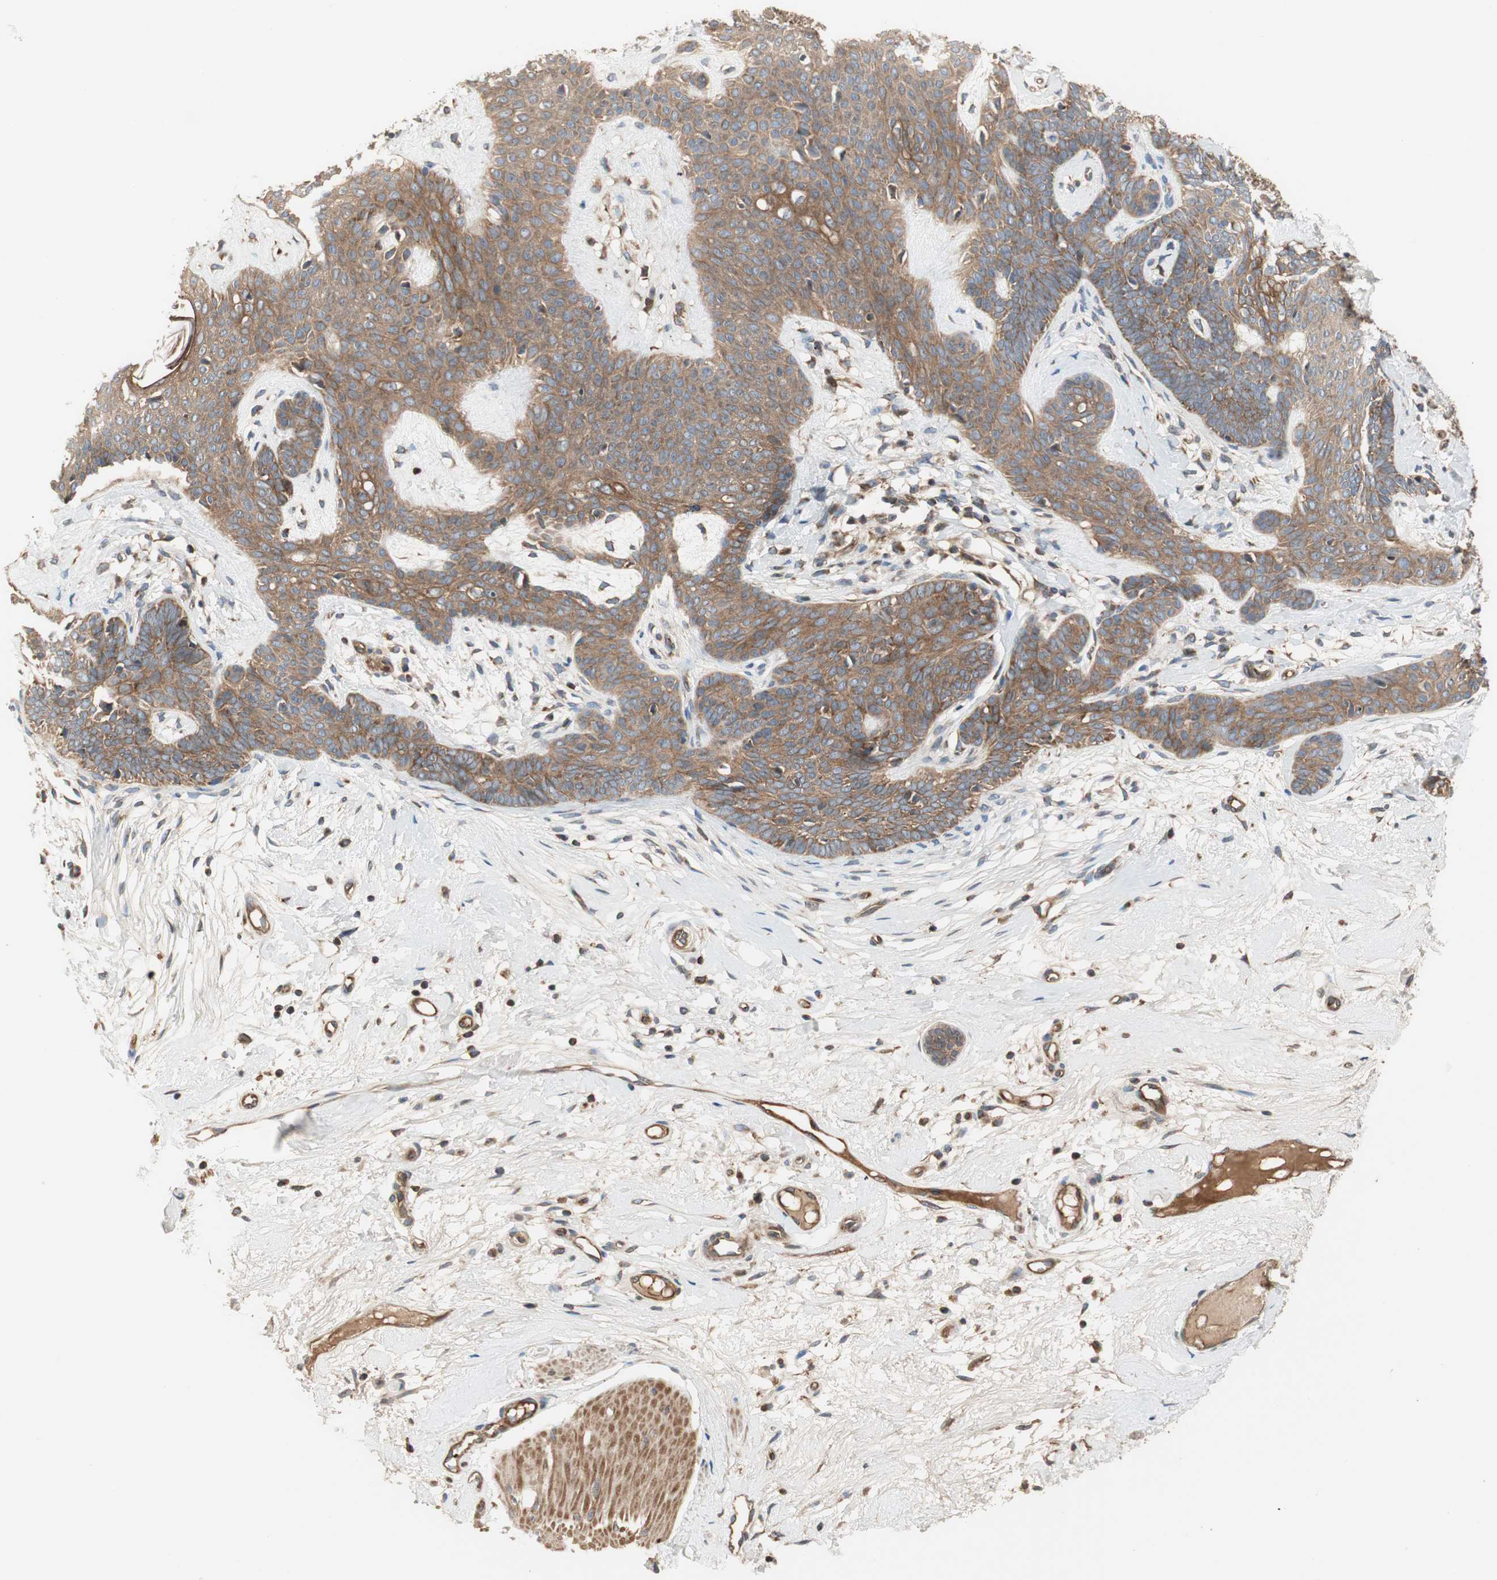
{"staining": {"intensity": "moderate", "quantity": ">75%", "location": "cytoplasmic/membranous"}, "tissue": "skin cancer", "cell_type": "Tumor cells", "image_type": "cancer", "snomed": [{"axis": "morphology", "description": "Developmental malformation"}, {"axis": "morphology", "description": "Basal cell carcinoma"}, {"axis": "topography", "description": "Skin"}], "caption": "Brown immunohistochemical staining in human skin cancer (basal cell carcinoma) displays moderate cytoplasmic/membranous positivity in approximately >75% of tumor cells. The staining was performed using DAB (3,3'-diaminobenzidine) to visualize the protein expression in brown, while the nuclei were stained in blue with hematoxylin (Magnification: 20x).", "gene": "CTTNBP2NL", "patient": {"sex": "female", "age": 62}}